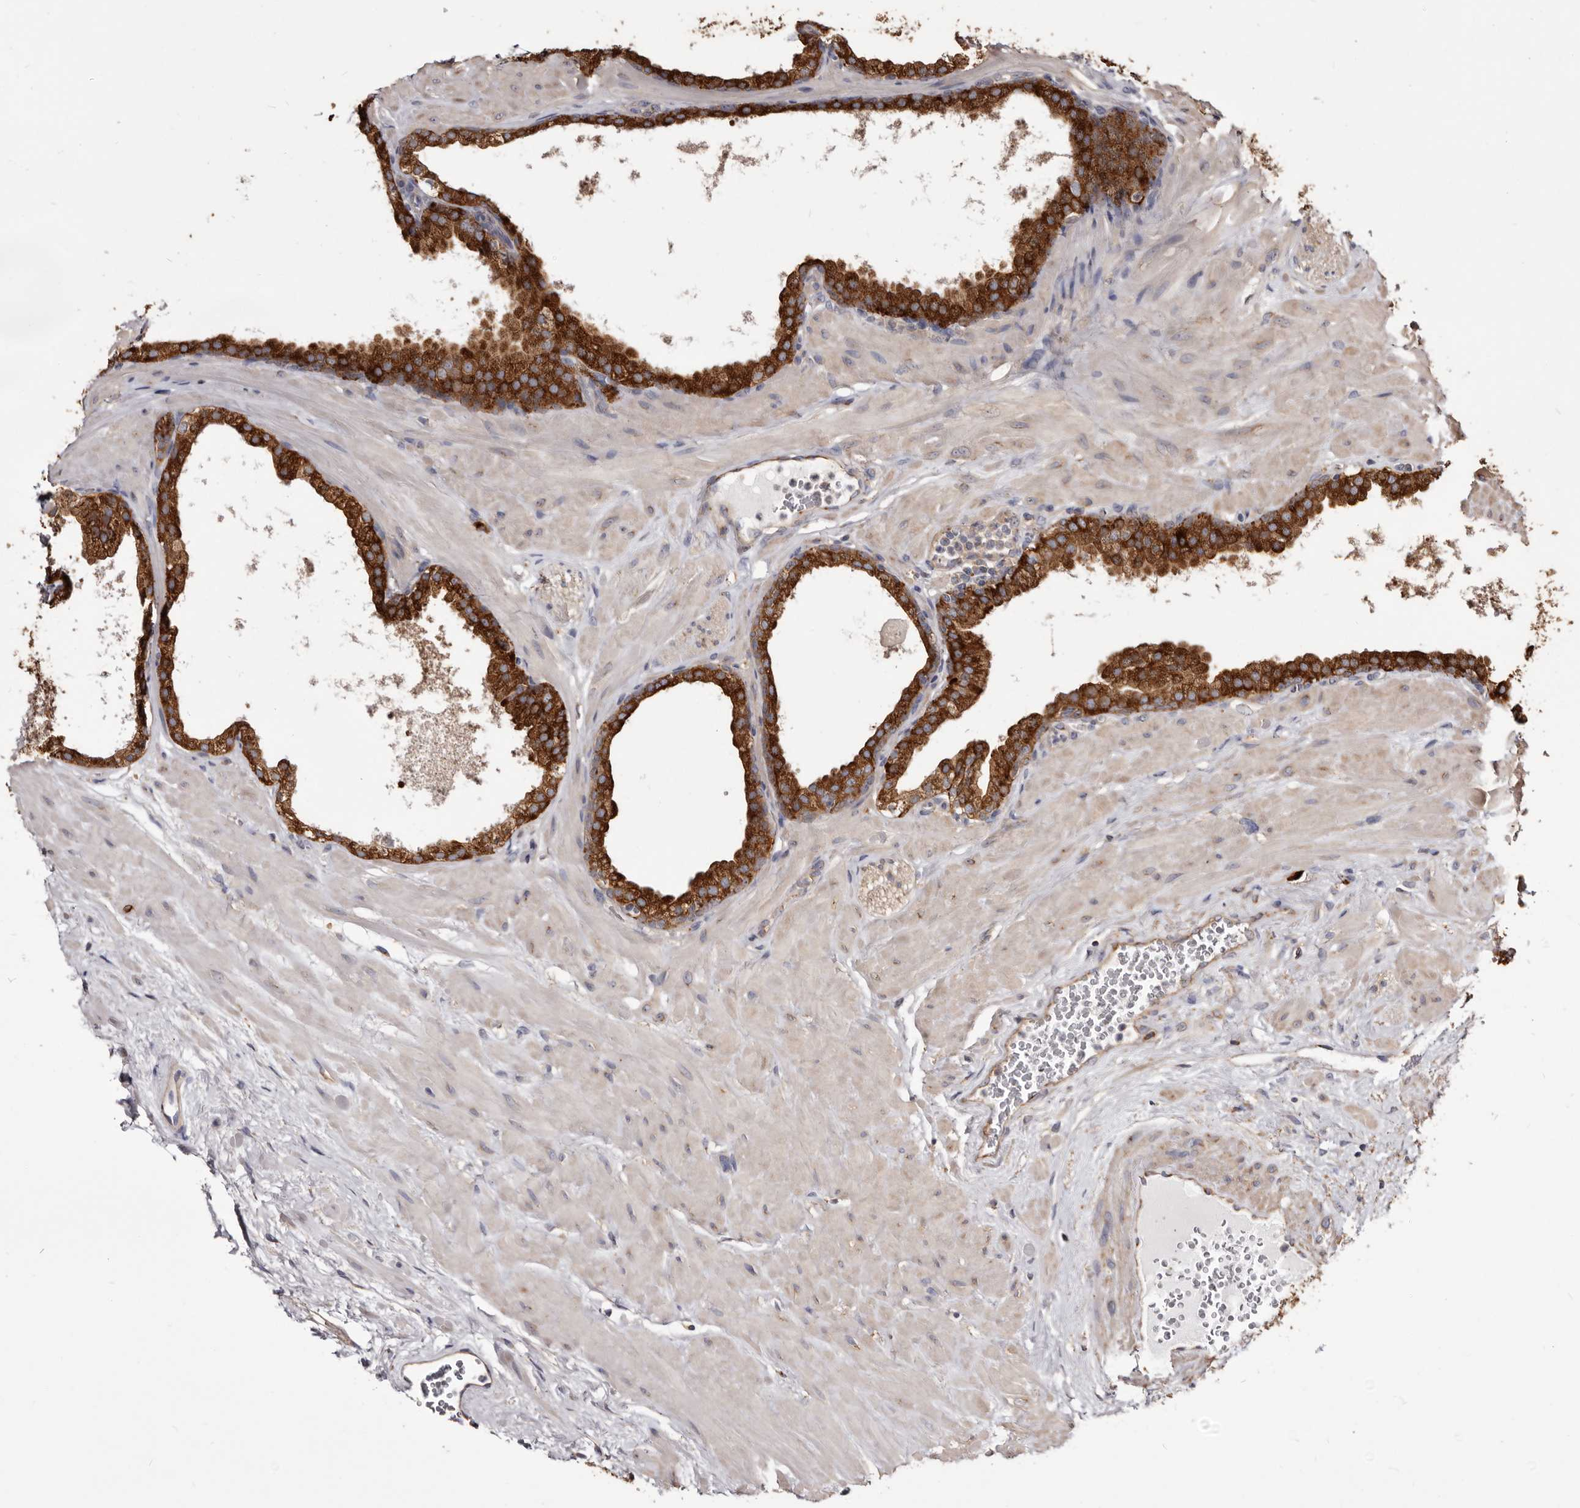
{"staining": {"intensity": "strong", "quantity": ">75%", "location": "cytoplasmic/membranous"}, "tissue": "prostate", "cell_type": "Glandular cells", "image_type": "normal", "snomed": [{"axis": "morphology", "description": "Normal tissue, NOS"}, {"axis": "morphology", "description": "Urothelial carcinoma, Low grade"}, {"axis": "topography", "description": "Urinary bladder"}, {"axis": "topography", "description": "Prostate"}], "caption": "A brown stain labels strong cytoplasmic/membranous positivity of a protein in glandular cells of benign prostate. (DAB = brown stain, brightfield microscopy at high magnification).", "gene": "TPD52", "patient": {"sex": "male", "age": 60}}